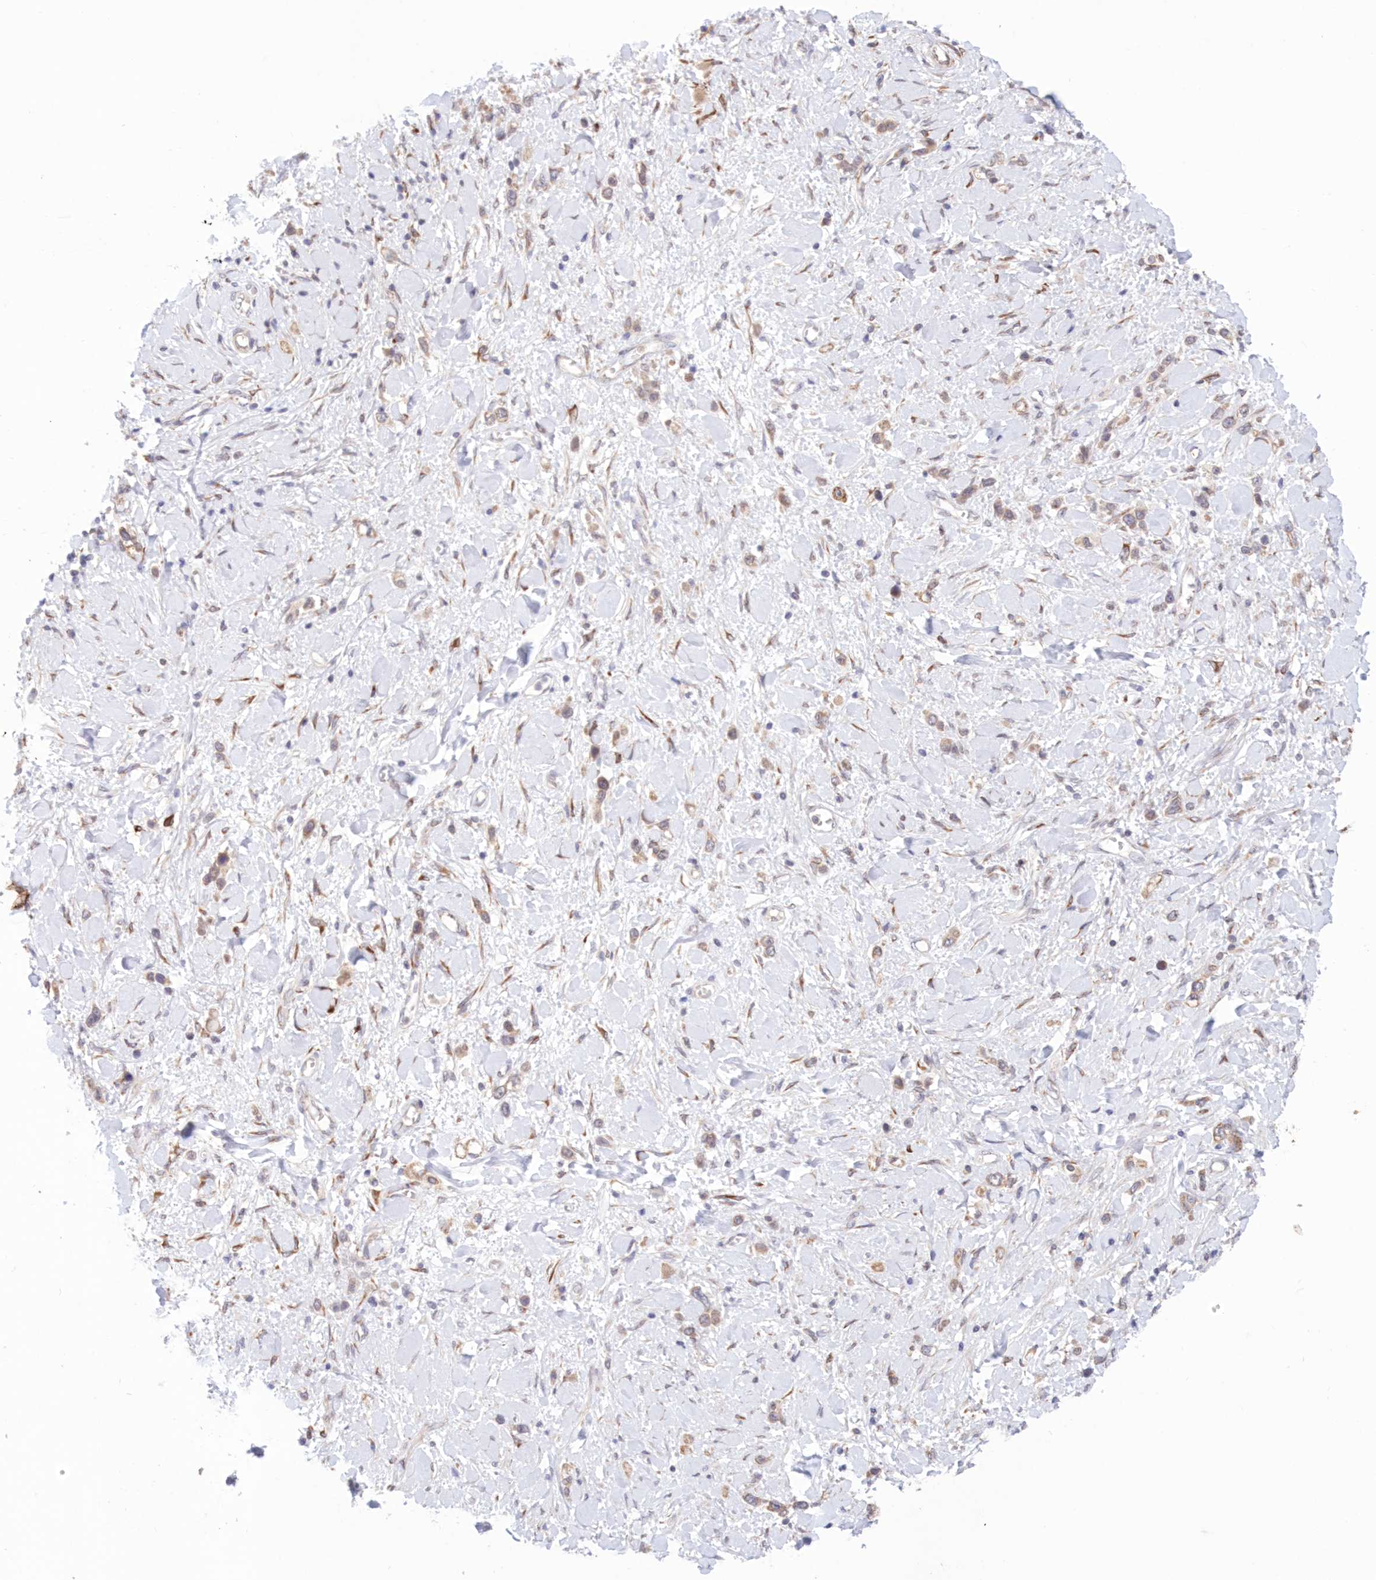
{"staining": {"intensity": "weak", "quantity": ">75%", "location": "cytoplasmic/membranous"}, "tissue": "stomach cancer", "cell_type": "Tumor cells", "image_type": "cancer", "snomed": [{"axis": "morphology", "description": "Normal tissue, NOS"}, {"axis": "morphology", "description": "Adenocarcinoma, NOS"}, {"axis": "topography", "description": "Stomach, upper"}, {"axis": "topography", "description": "Stomach"}], "caption": "Approximately >75% of tumor cells in stomach cancer reveal weak cytoplasmic/membranous protein staining as visualized by brown immunohistochemical staining.", "gene": "PCYOX1L", "patient": {"sex": "female", "age": 65}}